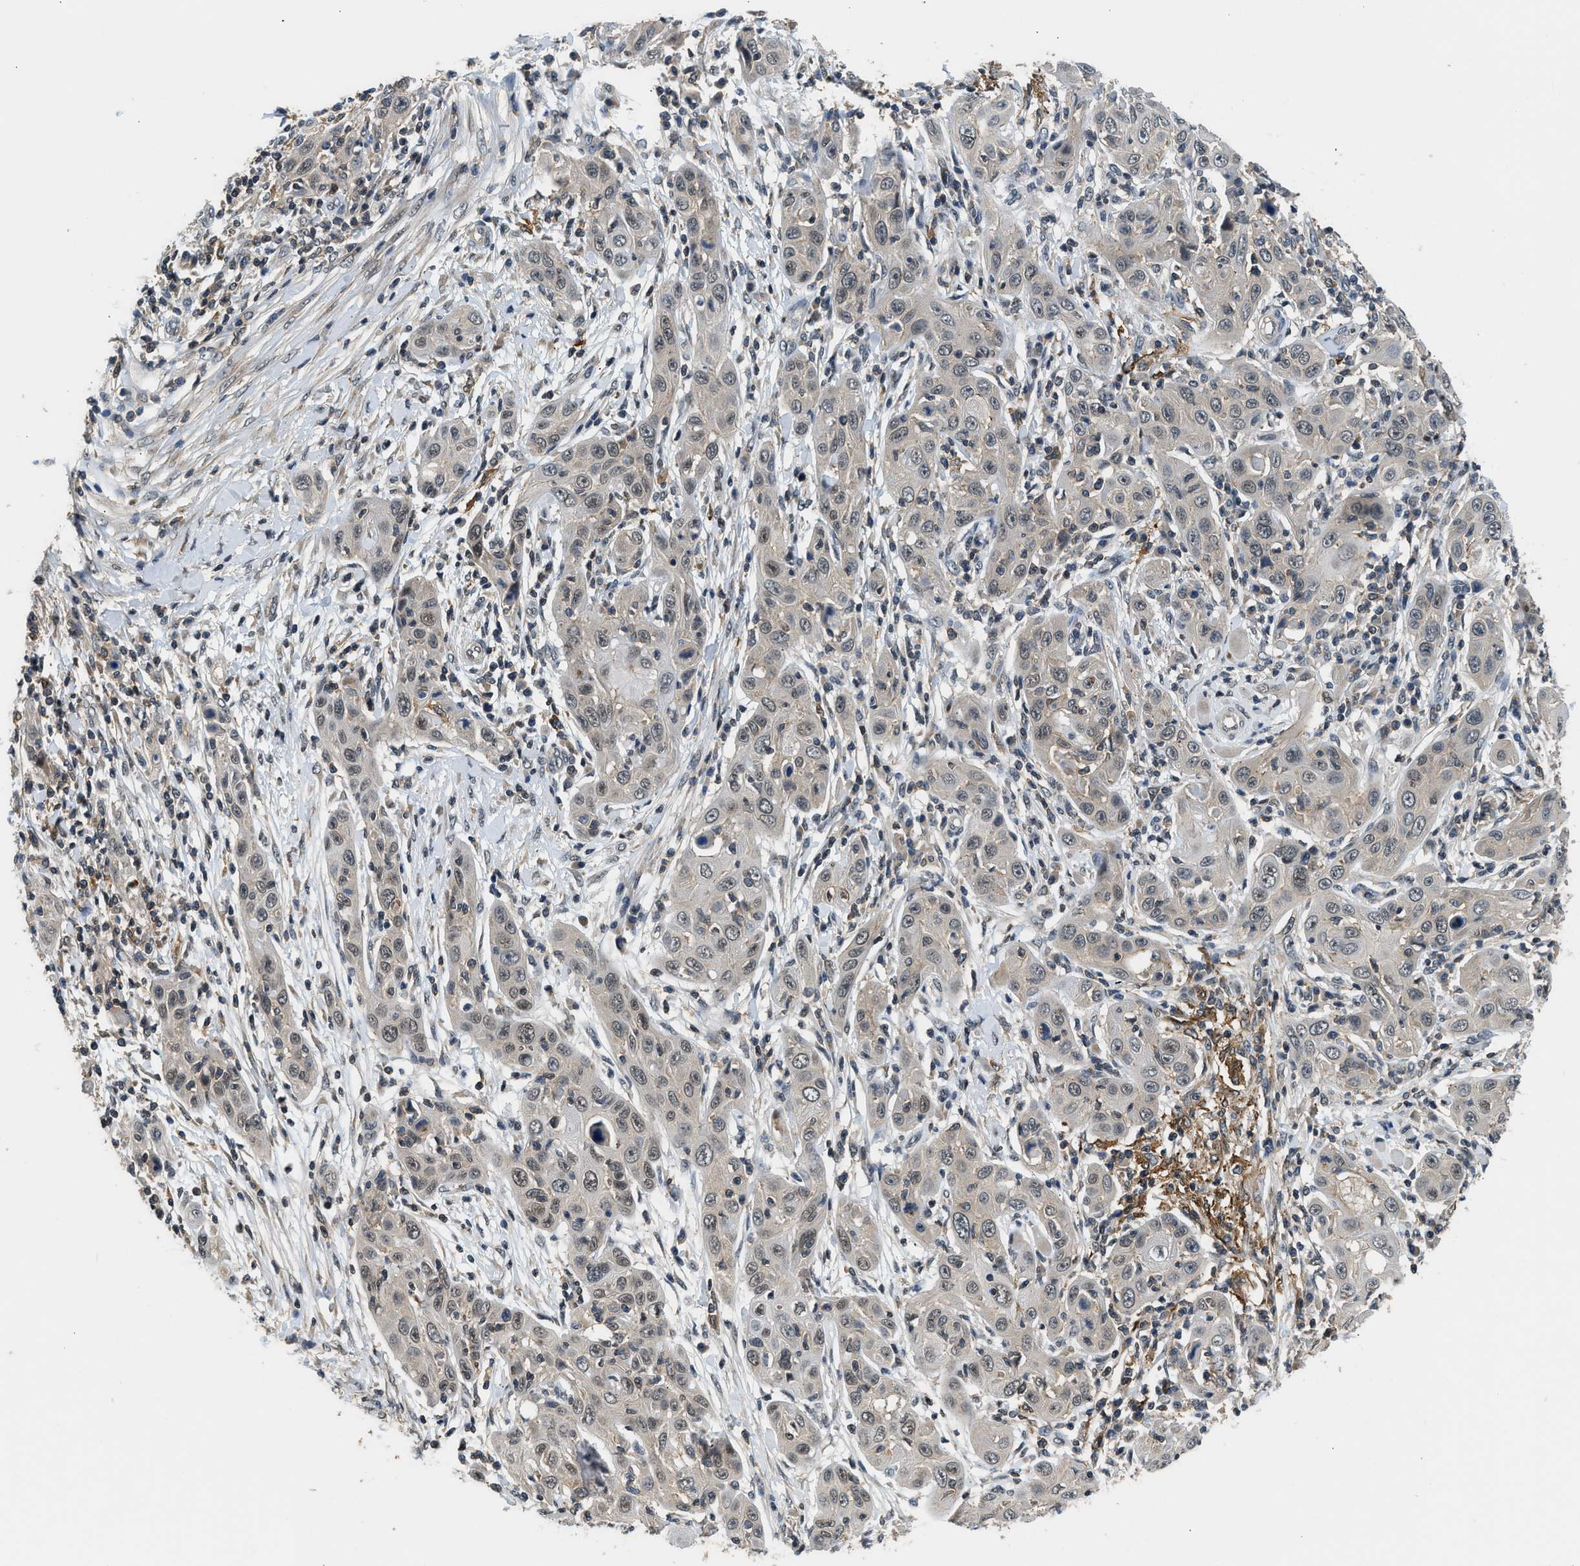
{"staining": {"intensity": "weak", "quantity": "25%-75%", "location": "nuclear"}, "tissue": "skin cancer", "cell_type": "Tumor cells", "image_type": "cancer", "snomed": [{"axis": "morphology", "description": "Squamous cell carcinoma, NOS"}, {"axis": "topography", "description": "Skin"}], "caption": "A micrograph of skin cancer (squamous cell carcinoma) stained for a protein demonstrates weak nuclear brown staining in tumor cells.", "gene": "MTMR1", "patient": {"sex": "female", "age": 88}}